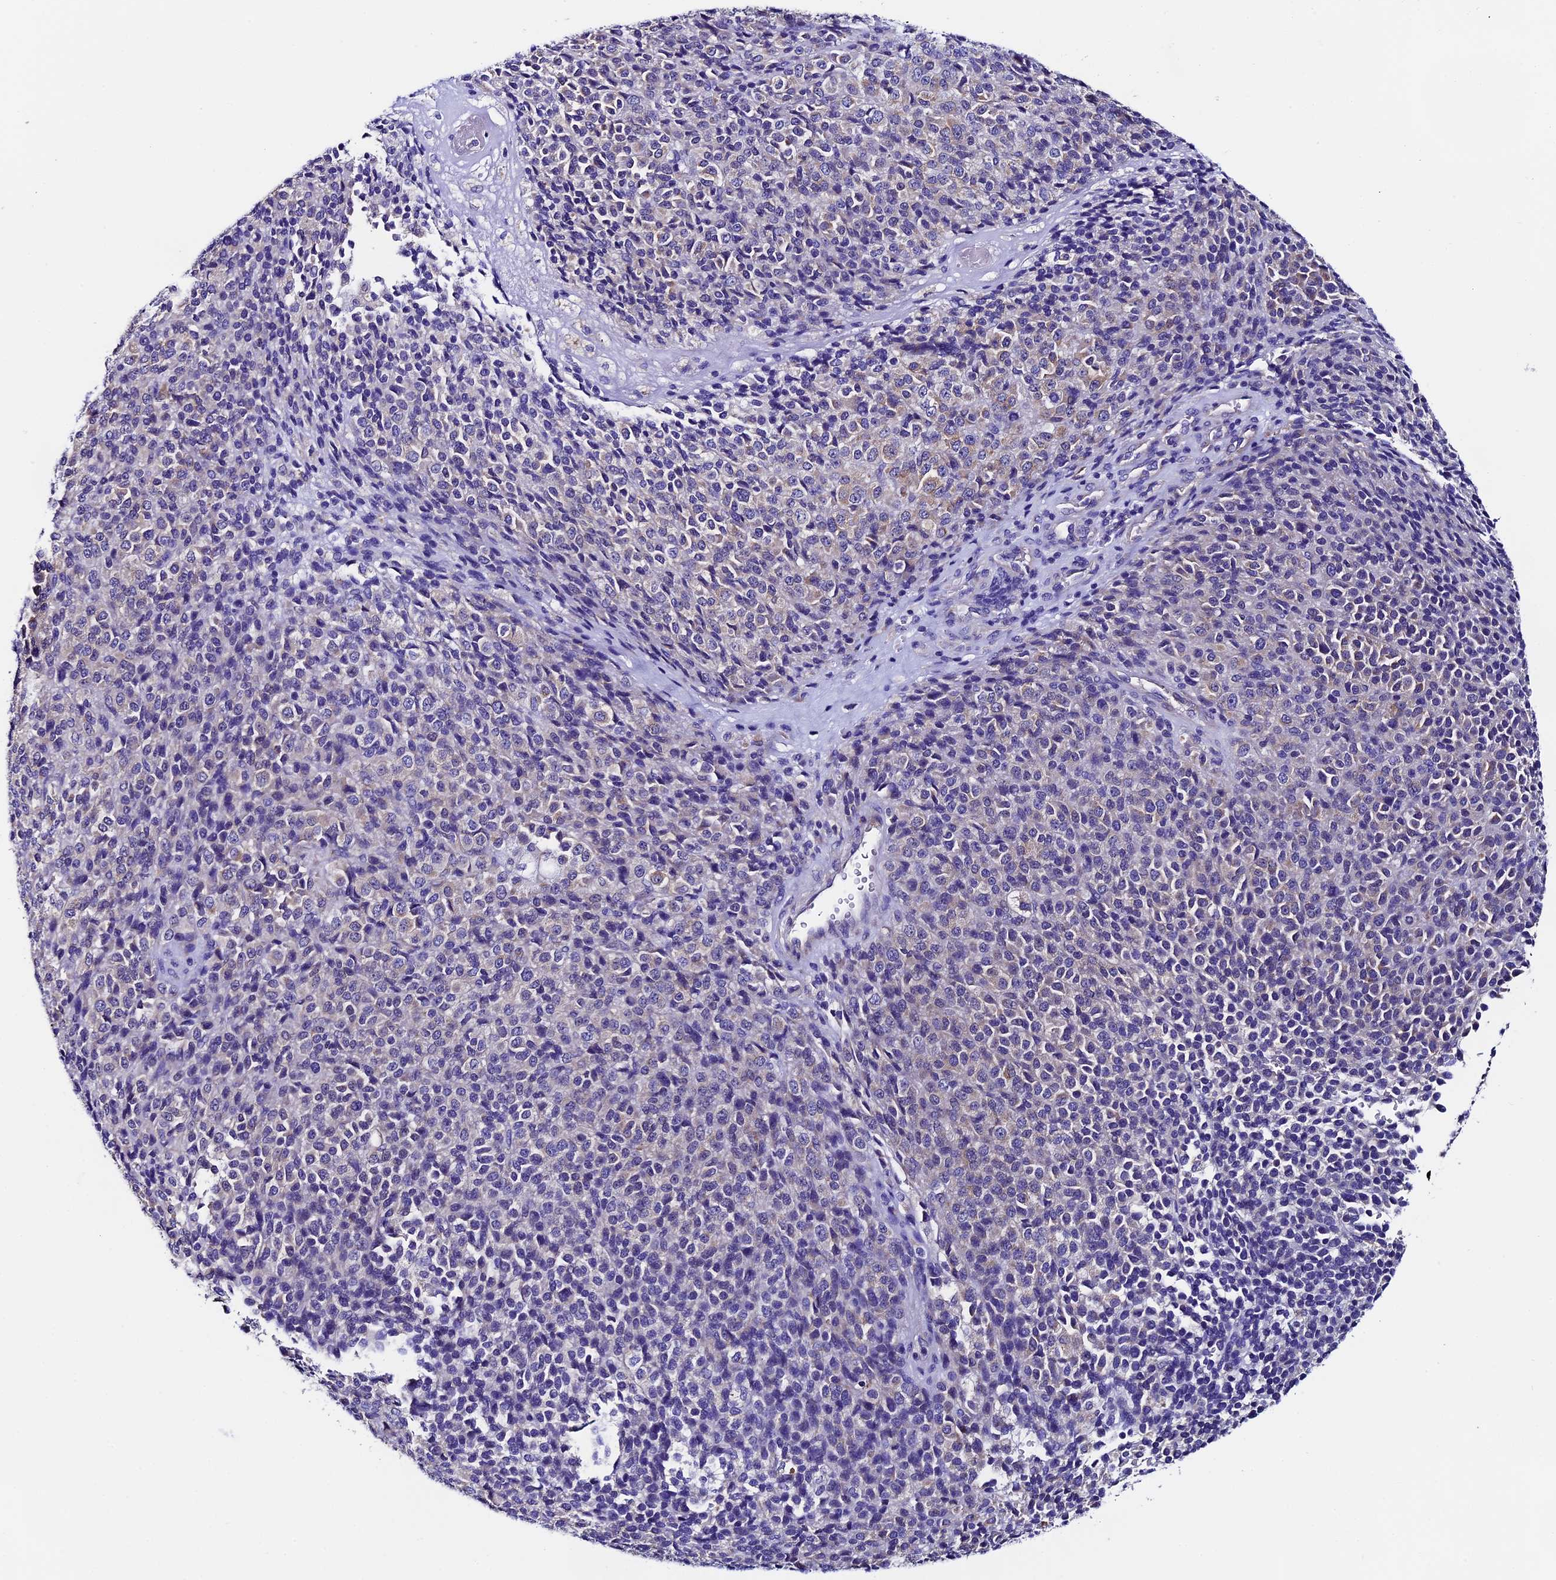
{"staining": {"intensity": "weak", "quantity": "<25%", "location": "cytoplasmic/membranous"}, "tissue": "melanoma", "cell_type": "Tumor cells", "image_type": "cancer", "snomed": [{"axis": "morphology", "description": "Malignant melanoma, Metastatic site"}, {"axis": "topography", "description": "Brain"}], "caption": "An image of human melanoma is negative for staining in tumor cells.", "gene": "COMTD1", "patient": {"sex": "female", "age": 56}}